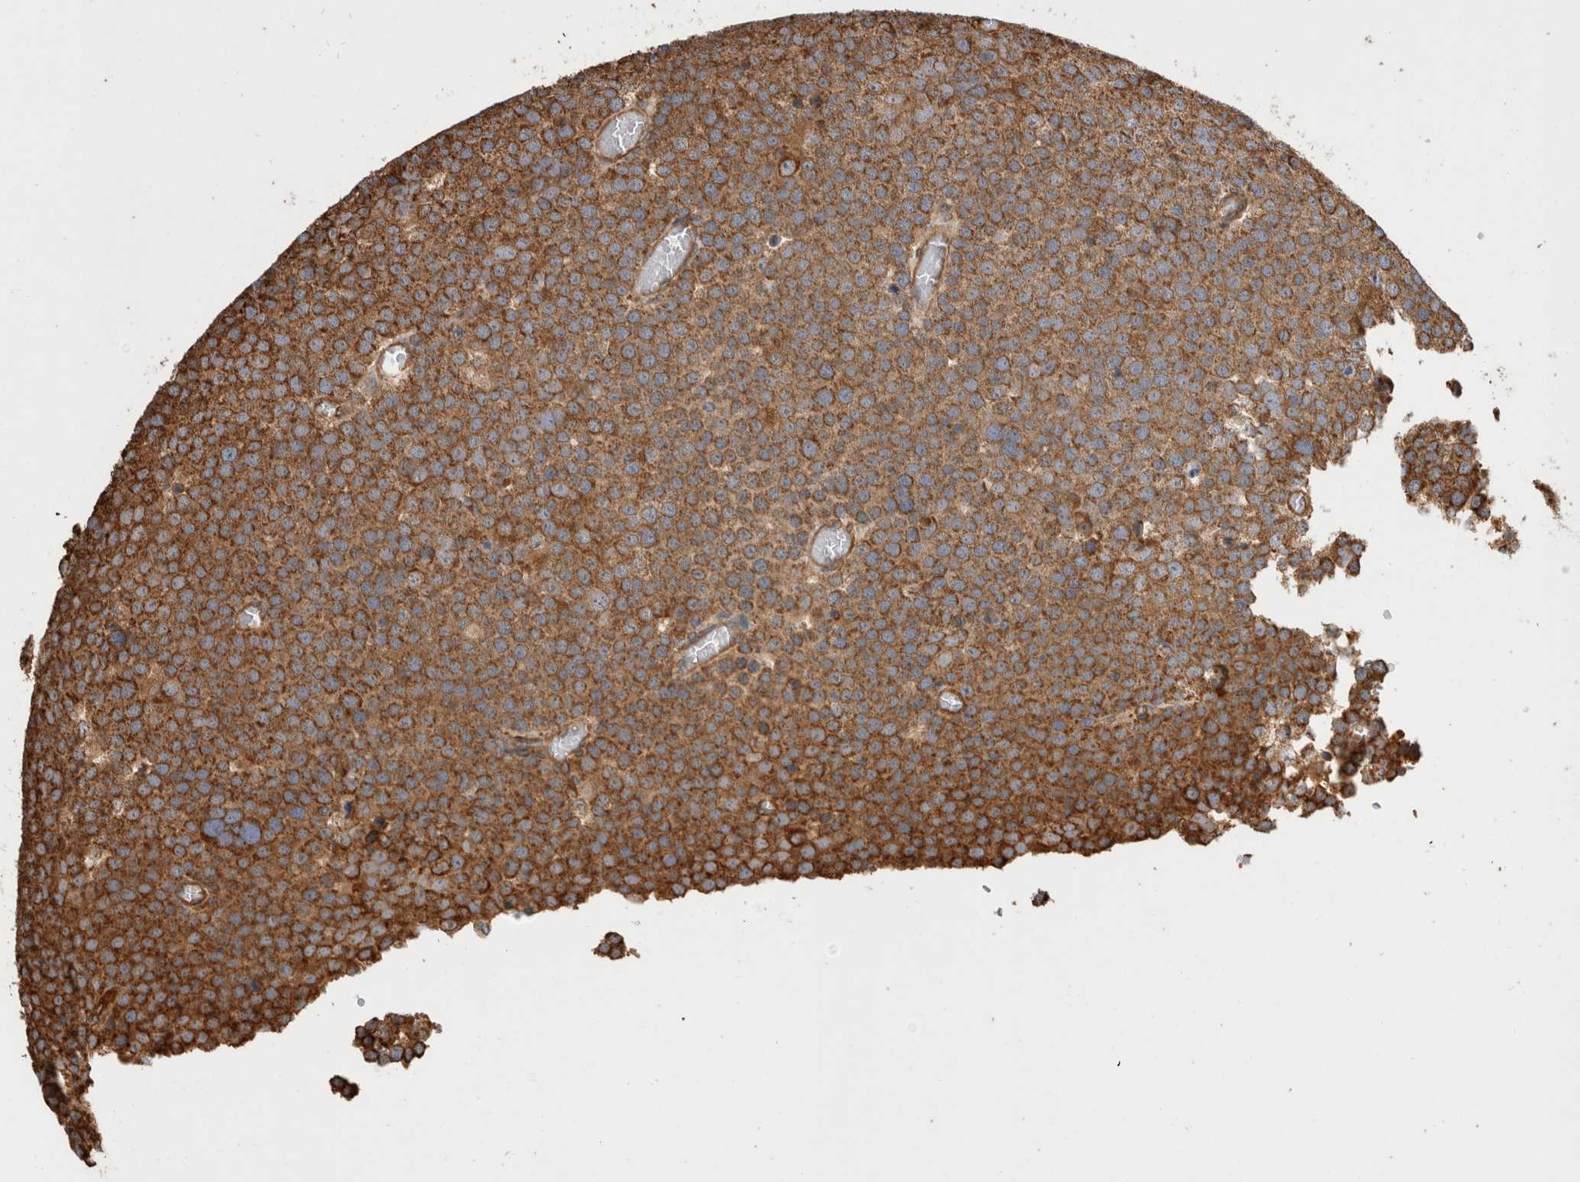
{"staining": {"intensity": "moderate", "quantity": ">75%", "location": "cytoplasmic/membranous"}, "tissue": "testis cancer", "cell_type": "Tumor cells", "image_type": "cancer", "snomed": [{"axis": "morphology", "description": "Seminoma, NOS"}, {"axis": "topography", "description": "Testis"}], "caption": "High-magnification brightfield microscopy of testis seminoma stained with DAB (brown) and counterstained with hematoxylin (blue). tumor cells exhibit moderate cytoplasmic/membranous staining is present in about>75% of cells. The protein is shown in brown color, while the nuclei are stained blue.", "gene": "ZNF397", "patient": {"sex": "male", "age": 71}}